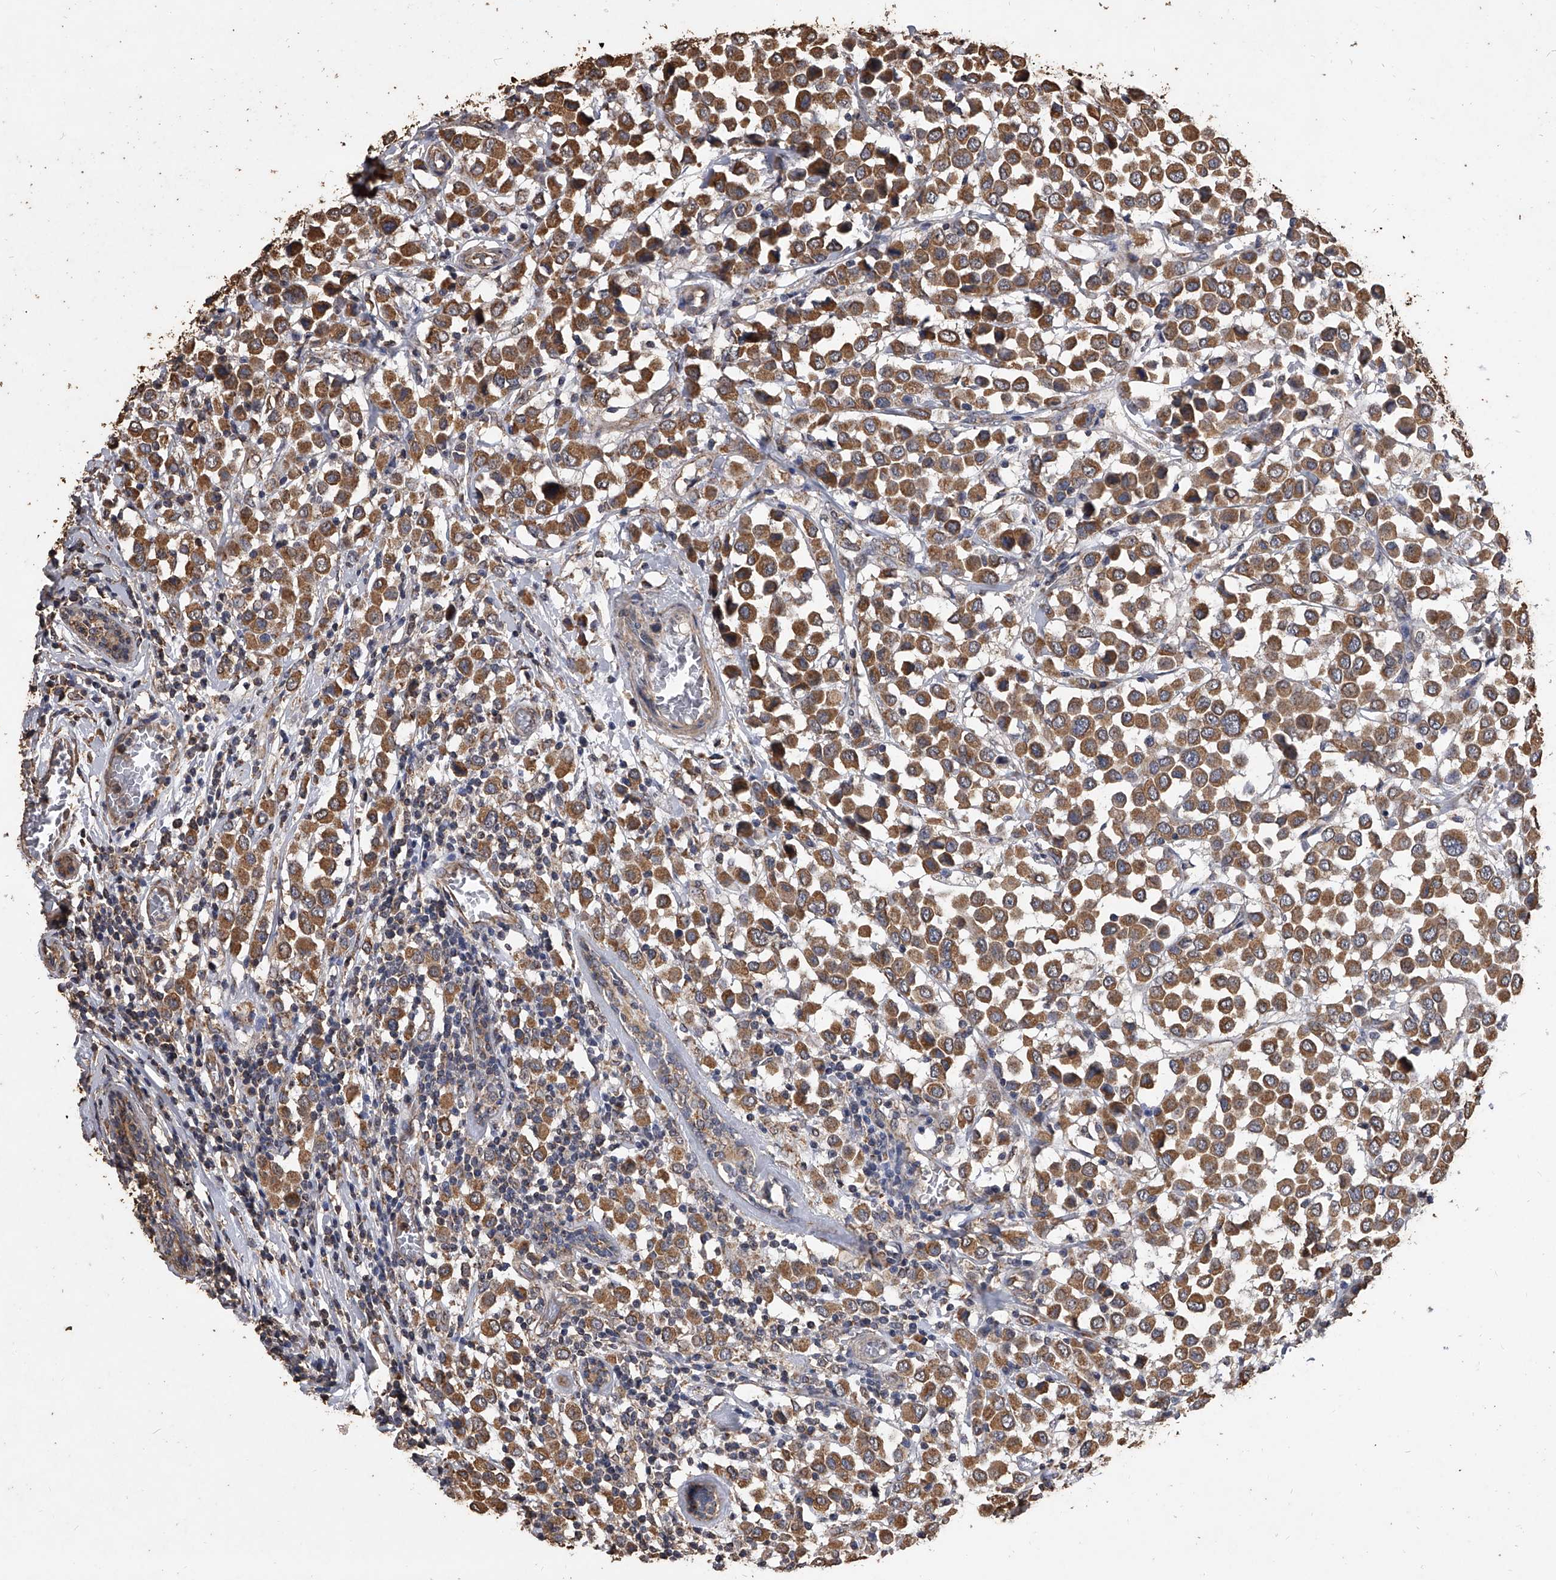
{"staining": {"intensity": "moderate", "quantity": ">75%", "location": "cytoplasmic/membranous"}, "tissue": "breast cancer", "cell_type": "Tumor cells", "image_type": "cancer", "snomed": [{"axis": "morphology", "description": "Duct carcinoma"}, {"axis": "topography", "description": "Breast"}], "caption": "DAB (3,3'-diaminobenzidine) immunohistochemical staining of human breast cancer reveals moderate cytoplasmic/membranous protein staining in about >75% of tumor cells. (DAB = brown stain, brightfield microscopy at high magnification).", "gene": "MRPL28", "patient": {"sex": "female", "age": 61}}